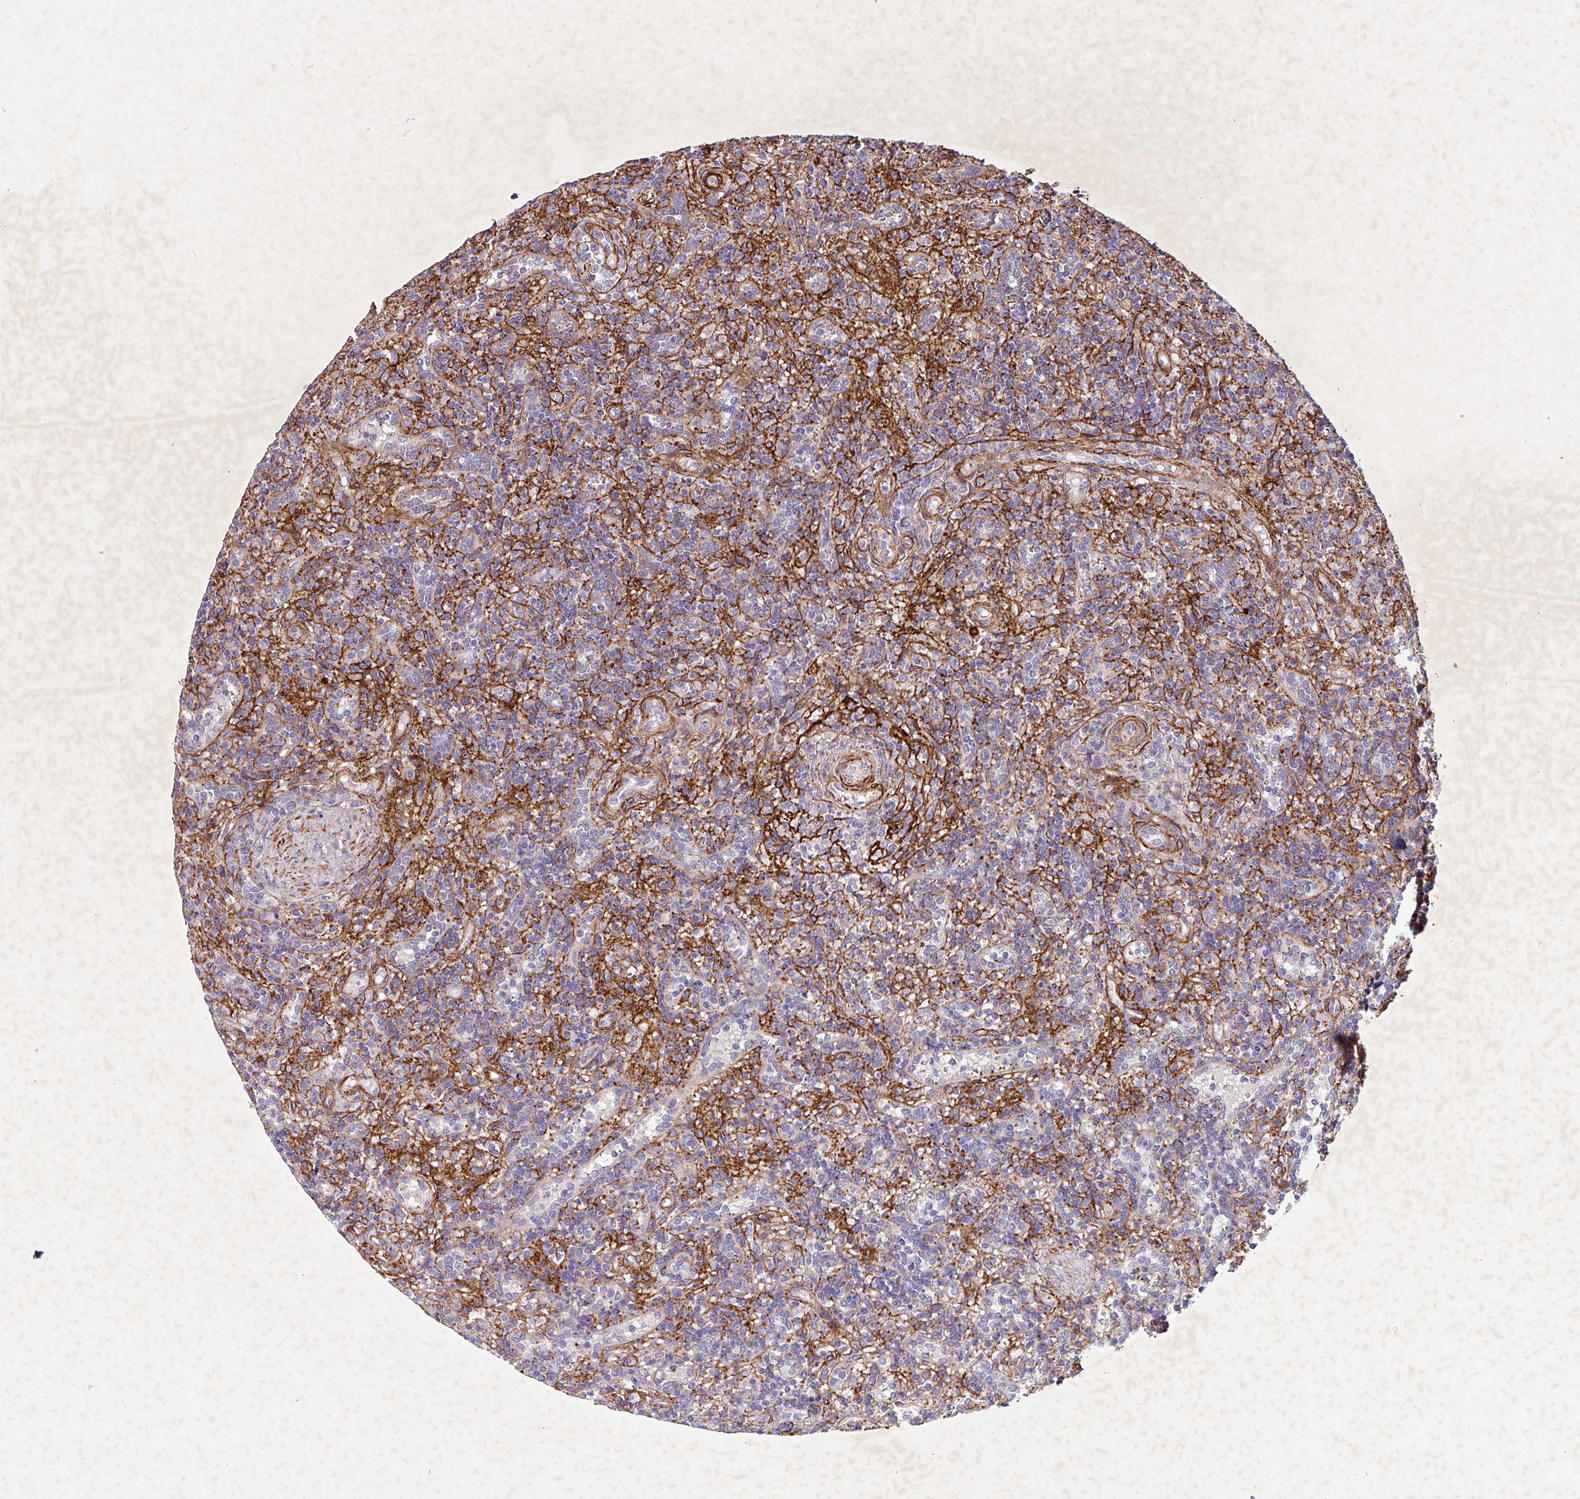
{"staining": {"intensity": "negative", "quantity": "none", "location": "none"}, "tissue": "lymphoma", "cell_type": "Tumor cells", "image_type": "cancer", "snomed": [{"axis": "morphology", "description": "Malignant lymphoma, non-Hodgkin's type, Low grade"}, {"axis": "topography", "description": "Spleen"}], "caption": "DAB (3,3'-diaminobenzidine) immunohistochemical staining of malignant lymphoma, non-Hodgkin's type (low-grade) shows no significant staining in tumor cells.", "gene": "ATP2C2", "patient": {"sex": "male", "age": 67}}